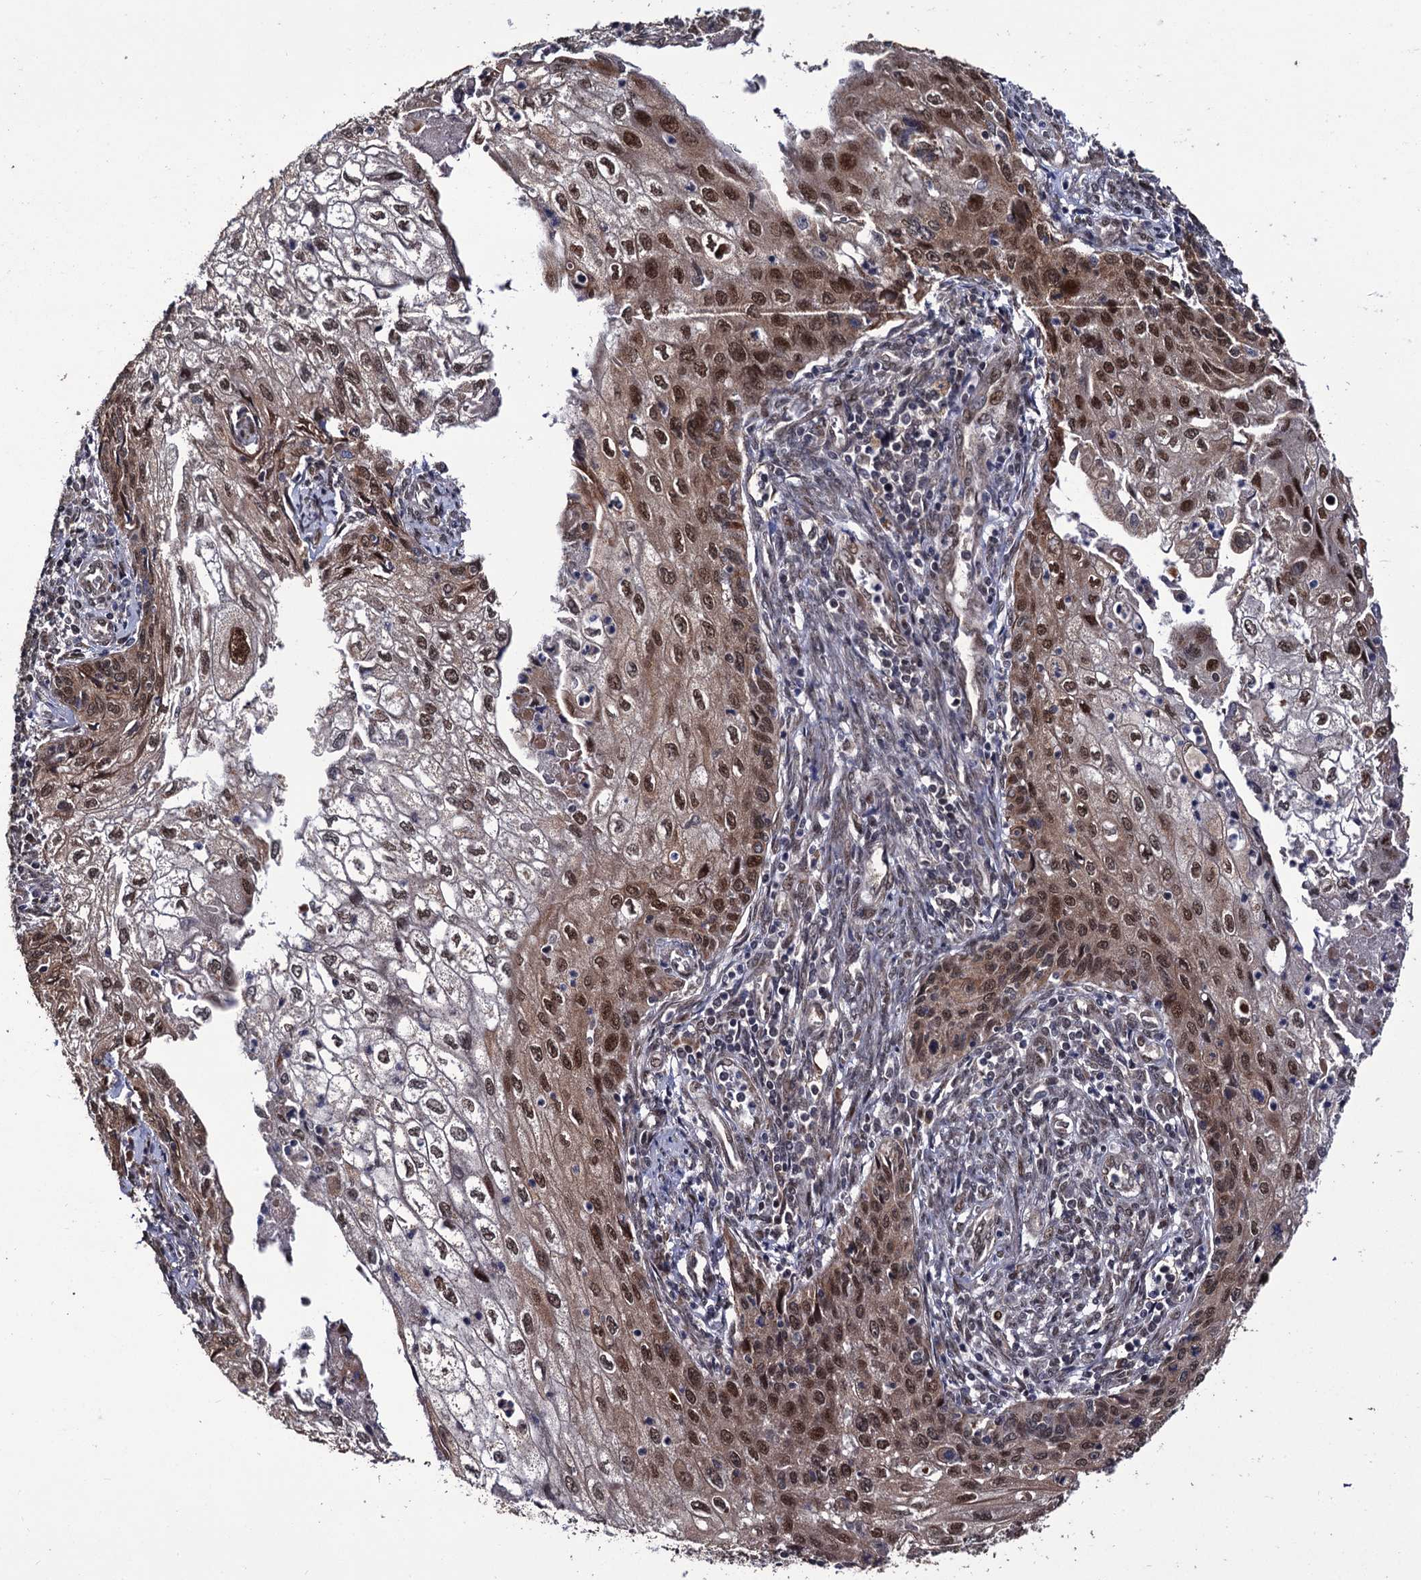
{"staining": {"intensity": "moderate", "quantity": ">75%", "location": "nuclear"}, "tissue": "cervical cancer", "cell_type": "Tumor cells", "image_type": "cancer", "snomed": [{"axis": "morphology", "description": "Squamous cell carcinoma, NOS"}, {"axis": "topography", "description": "Cervix"}], "caption": "IHC photomicrograph of cervical cancer (squamous cell carcinoma) stained for a protein (brown), which demonstrates medium levels of moderate nuclear positivity in about >75% of tumor cells.", "gene": "LRRC63", "patient": {"sex": "female", "age": 67}}